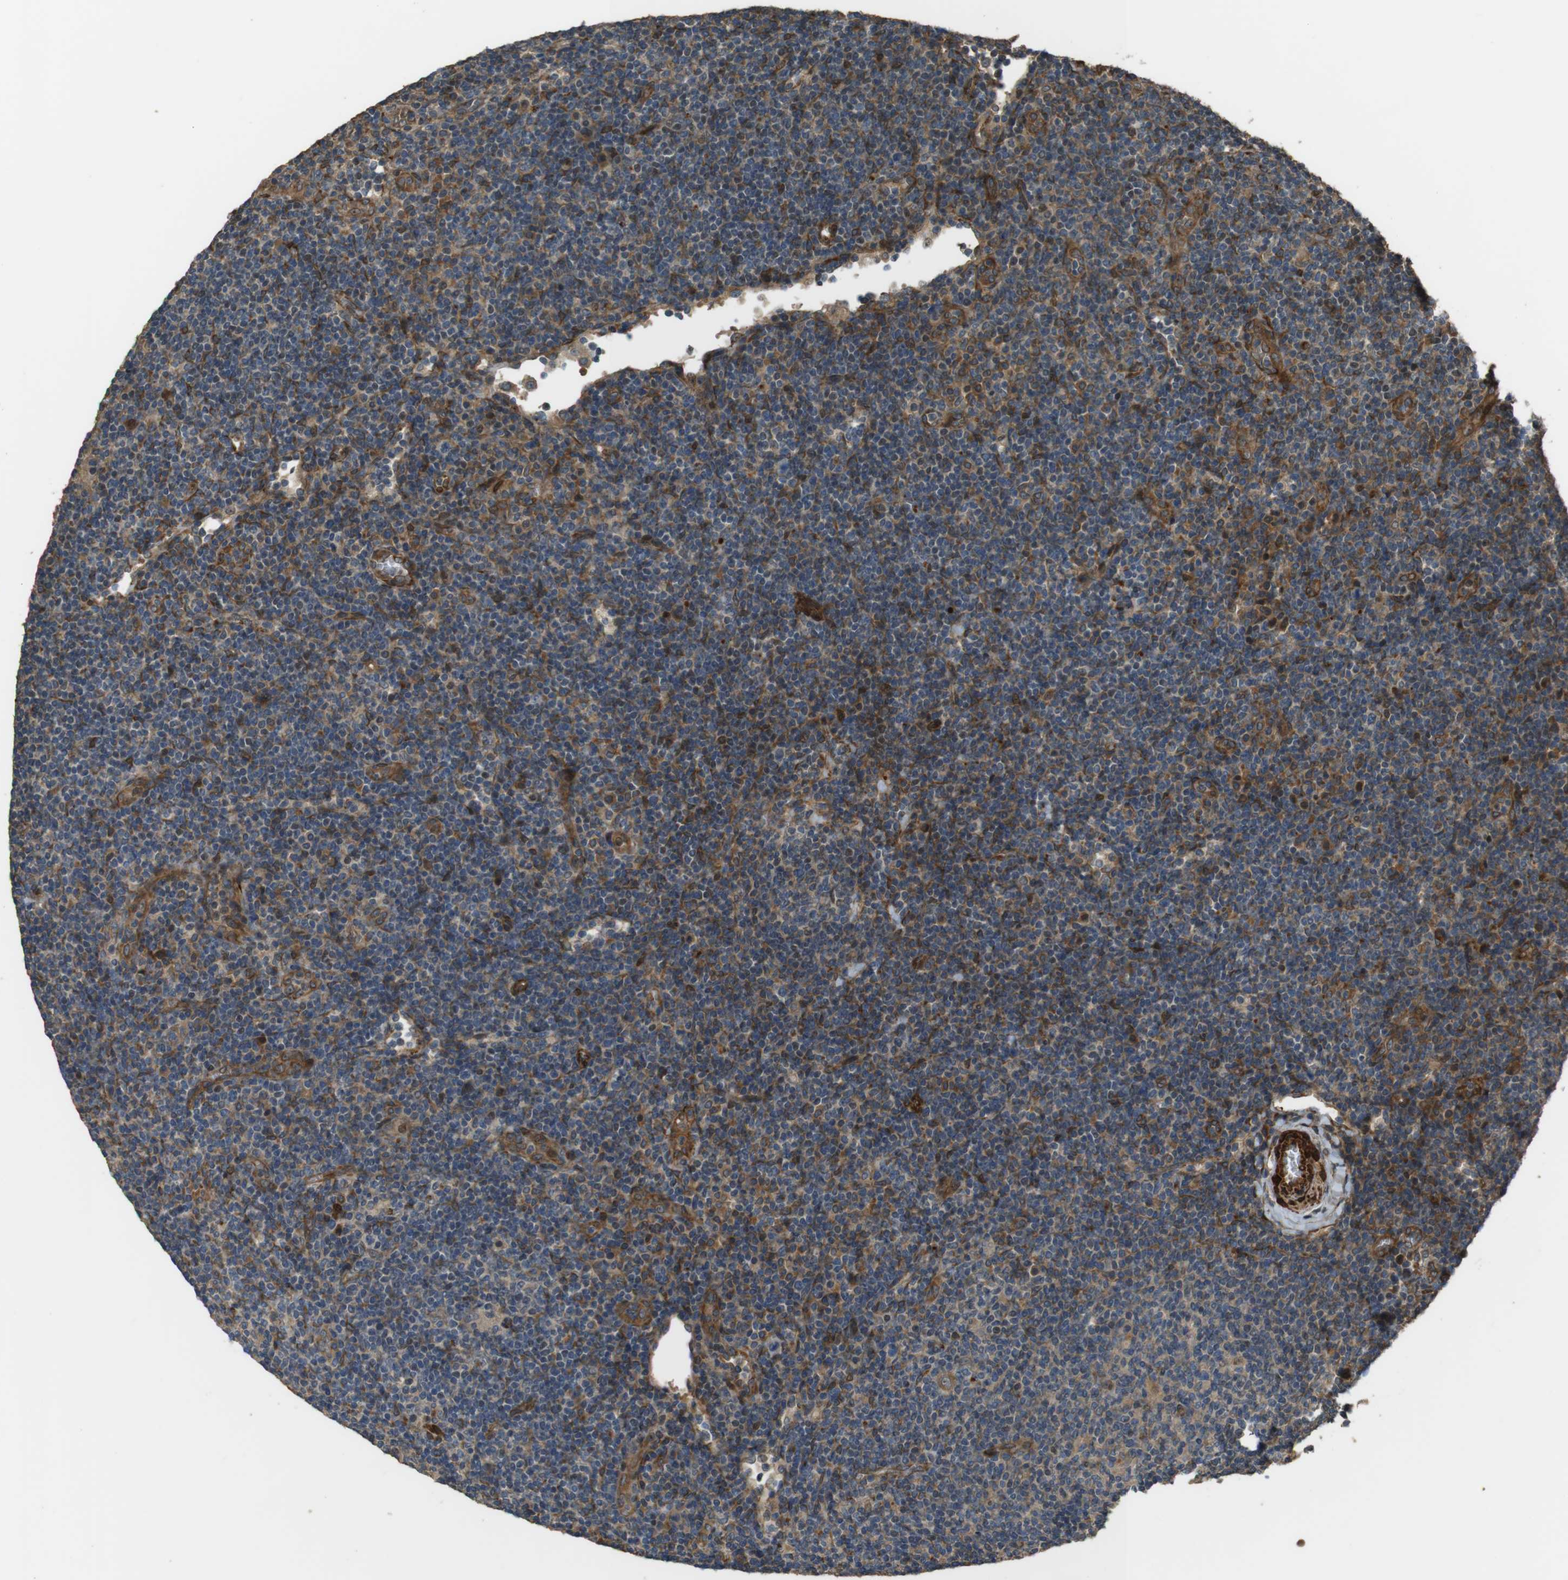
{"staining": {"intensity": "moderate", "quantity": "25%-75%", "location": "cytoplasmic/membranous"}, "tissue": "lymphoma", "cell_type": "Tumor cells", "image_type": "cancer", "snomed": [{"axis": "morphology", "description": "Hodgkin's disease, NOS"}, {"axis": "topography", "description": "Lymph node"}], "caption": "Tumor cells display medium levels of moderate cytoplasmic/membranous expression in about 25%-75% of cells in Hodgkin's disease. (brown staining indicates protein expression, while blue staining denotes nuclei).", "gene": "MSRB3", "patient": {"sex": "female", "age": 57}}